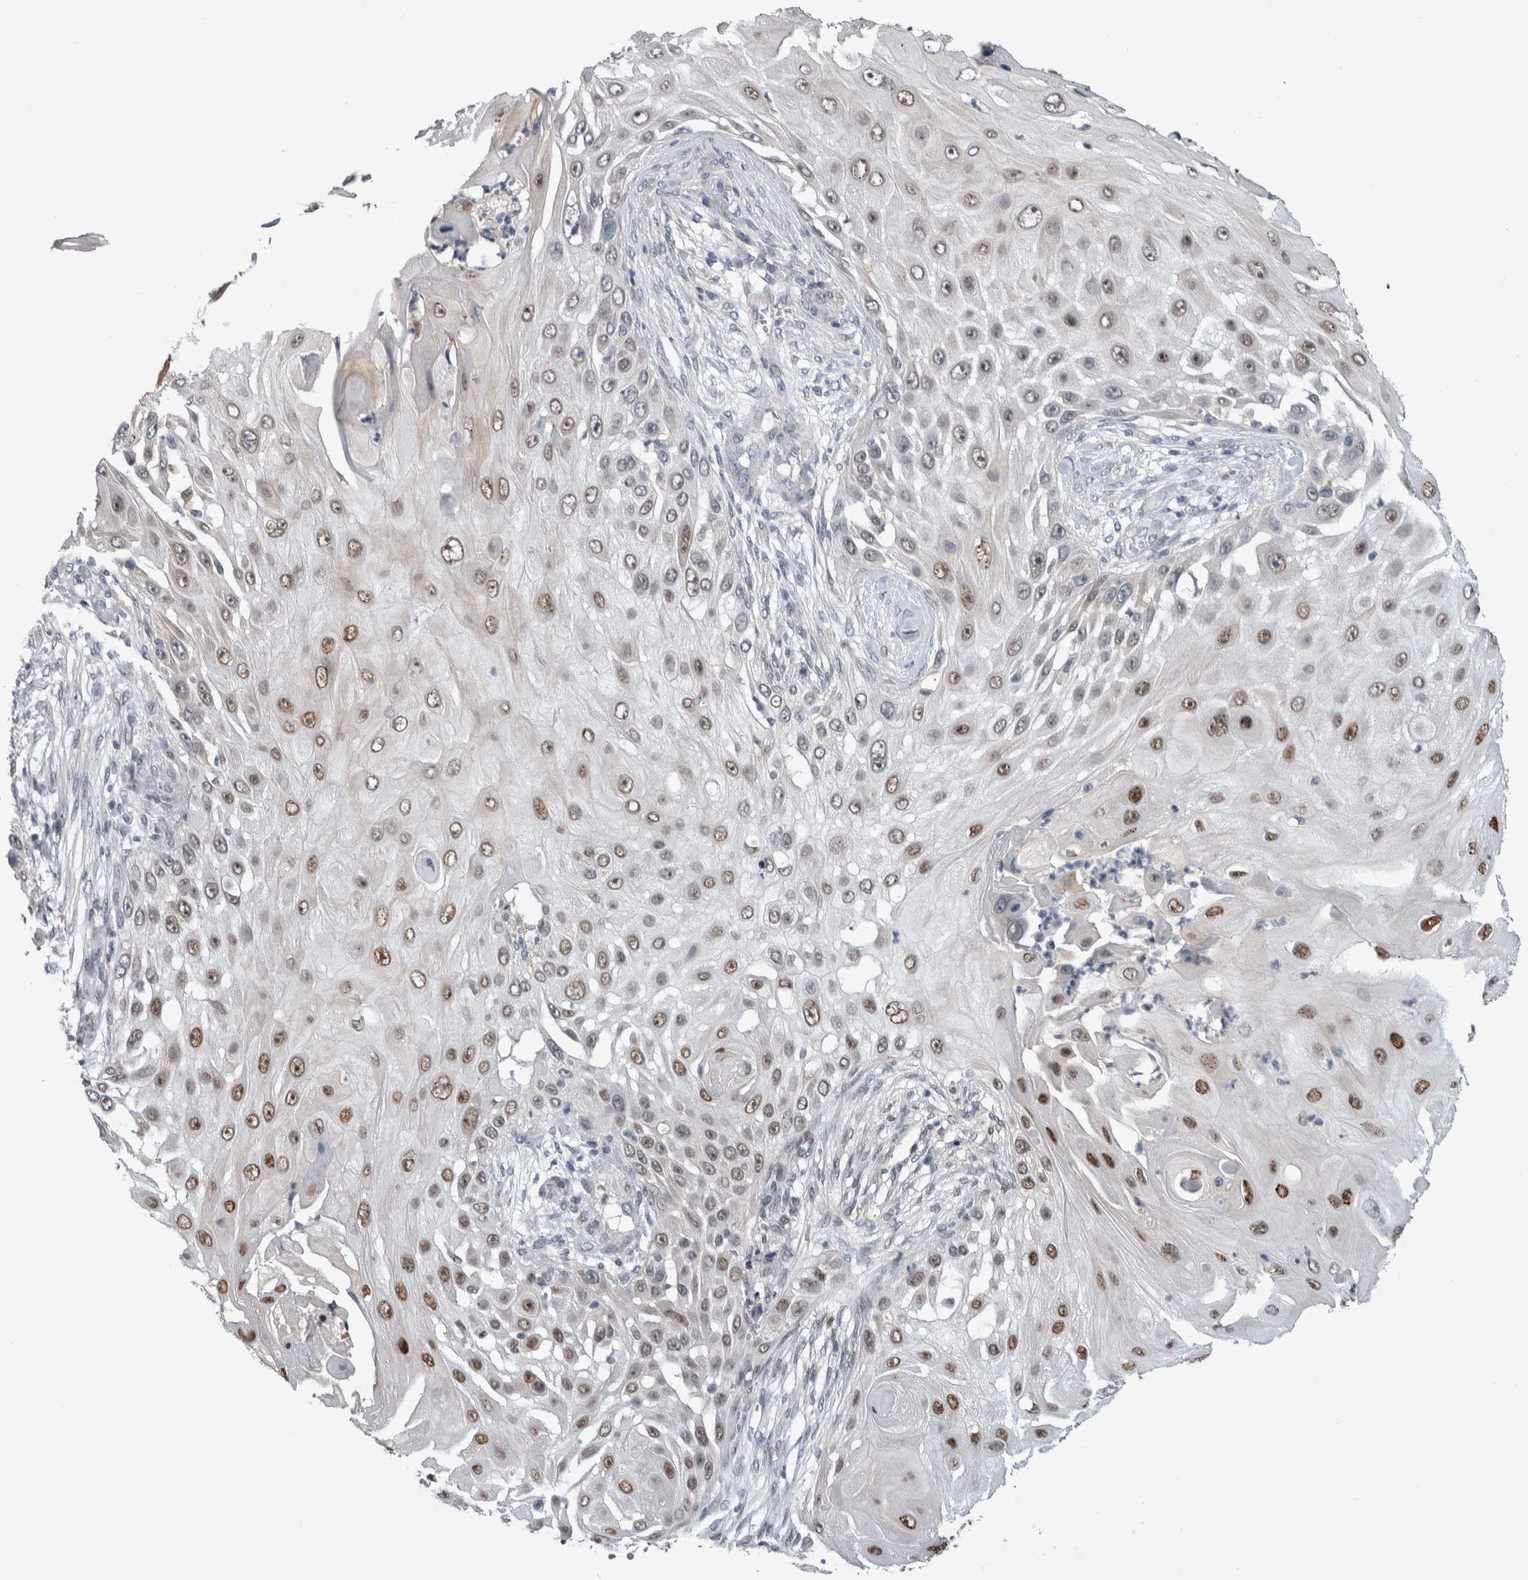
{"staining": {"intensity": "strong", "quantity": "25%-75%", "location": "nuclear"}, "tissue": "skin cancer", "cell_type": "Tumor cells", "image_type": "cancer", "snomed": [{"axis": "morphology", "description": "Squamous cell carcinoma, NOS"}, {"axis": "topography", "description": "Skin"}], "caption": "This image displays squamous cell carcinoma (skin) stained with immunohistochemistry (IHC) to label a protein in brown. The nuclear of tumor cells show strong positivity for the protein. Nuclei are counter-stained blue.", "gene": "TAX1BP1", "patient": {"sex": "female", "age": 44}}